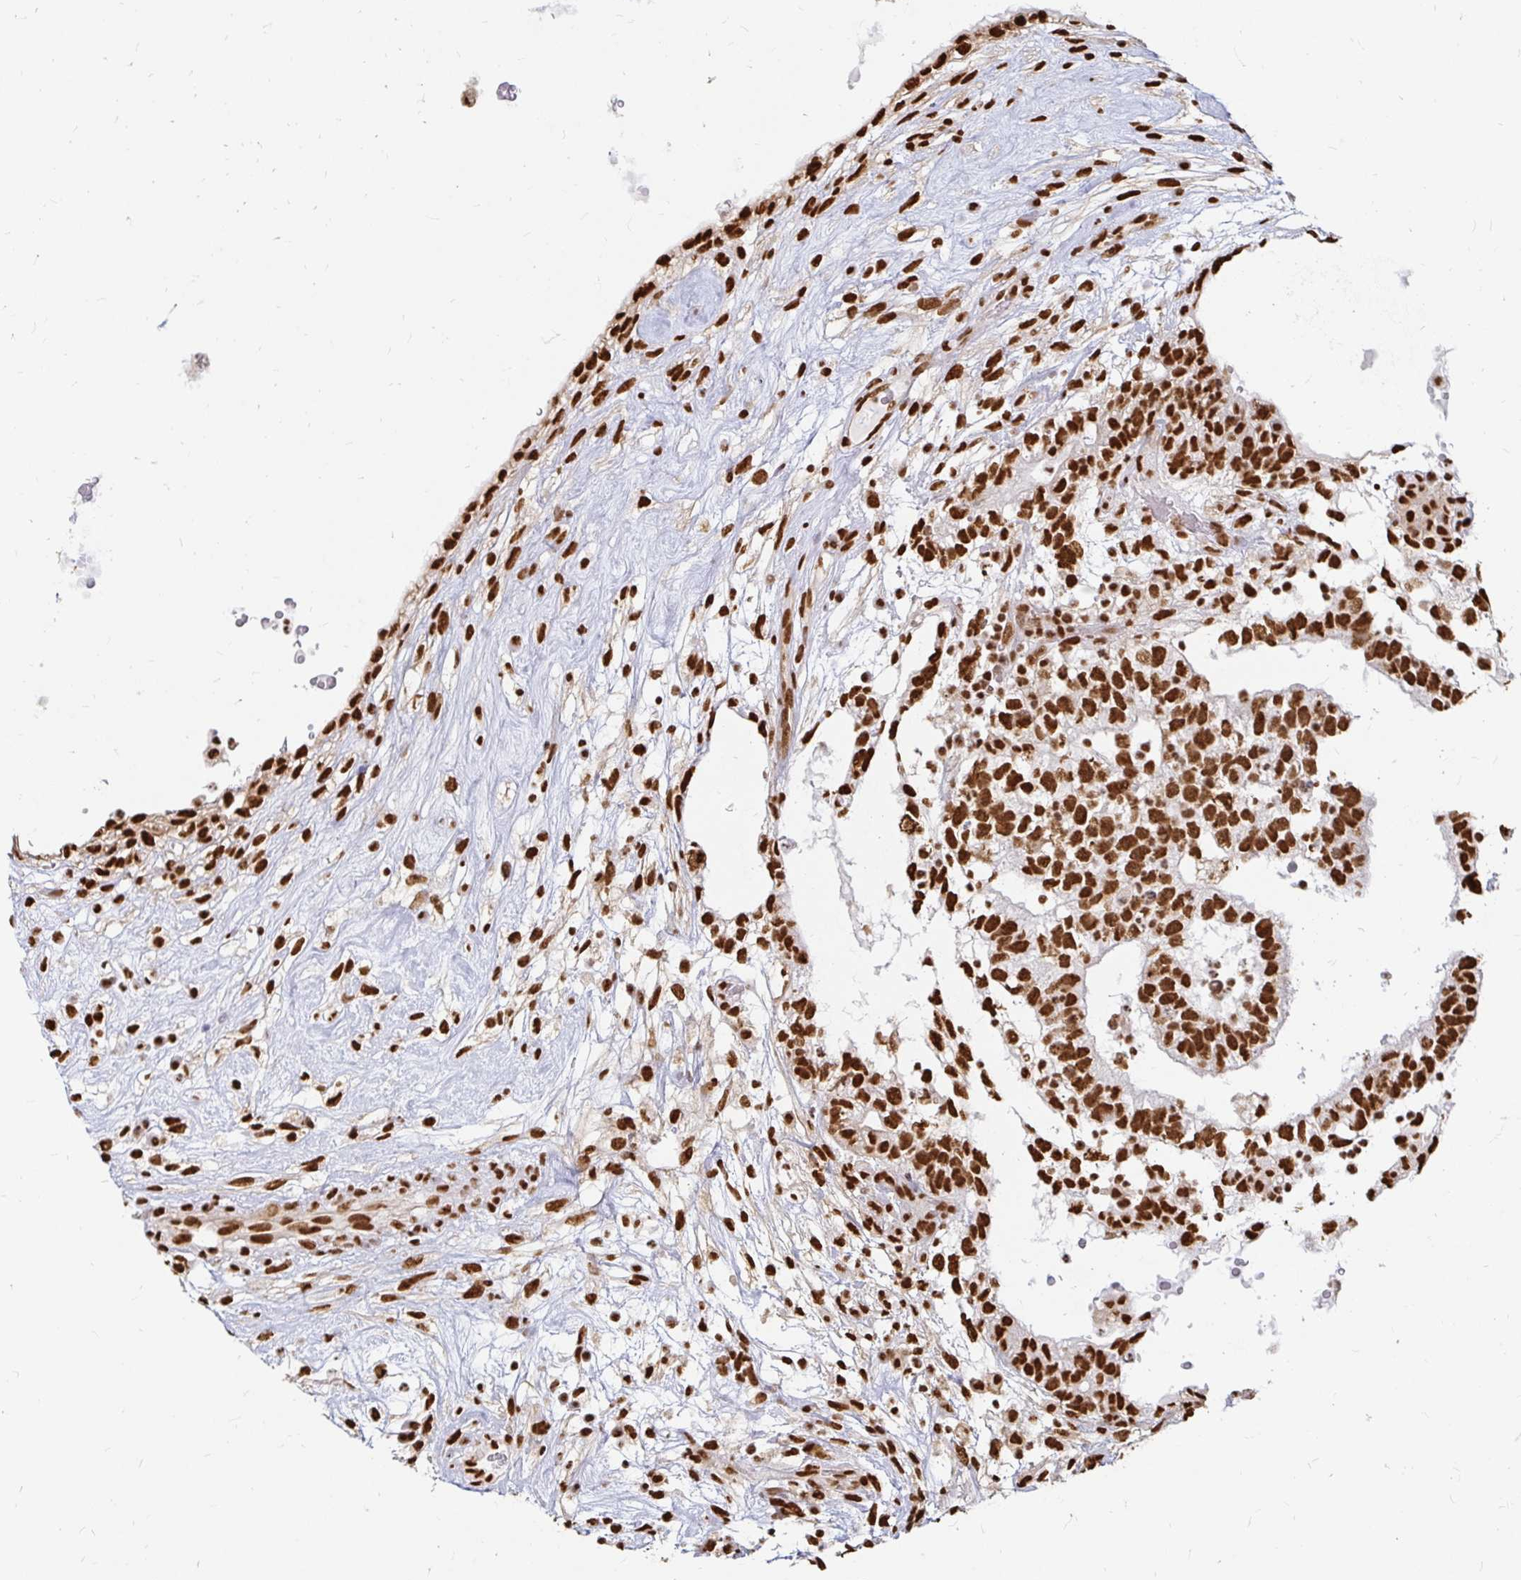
{"staining": {"intensity": "strong", "quantity": ">75%", "location": "nuclear"}, "tissue": "testis cancer", "cell_type": "Tumor cells", "image_type": "cancer", "snomed": [{"axis": "morphology", "description": "Carcinoma, Embryonal, NOS"}, {"axis": "topography", "description": "Testis"}], "caption": "A histopathology image of testis cancer stained for a protein exhibits strong nuclear brown staining in tumor cells. (brown staining indicates protein expression, while blue staining denotes nuclei).", "gene": "HNRNPU", "patient": {"sex": "male", "age": 32}}